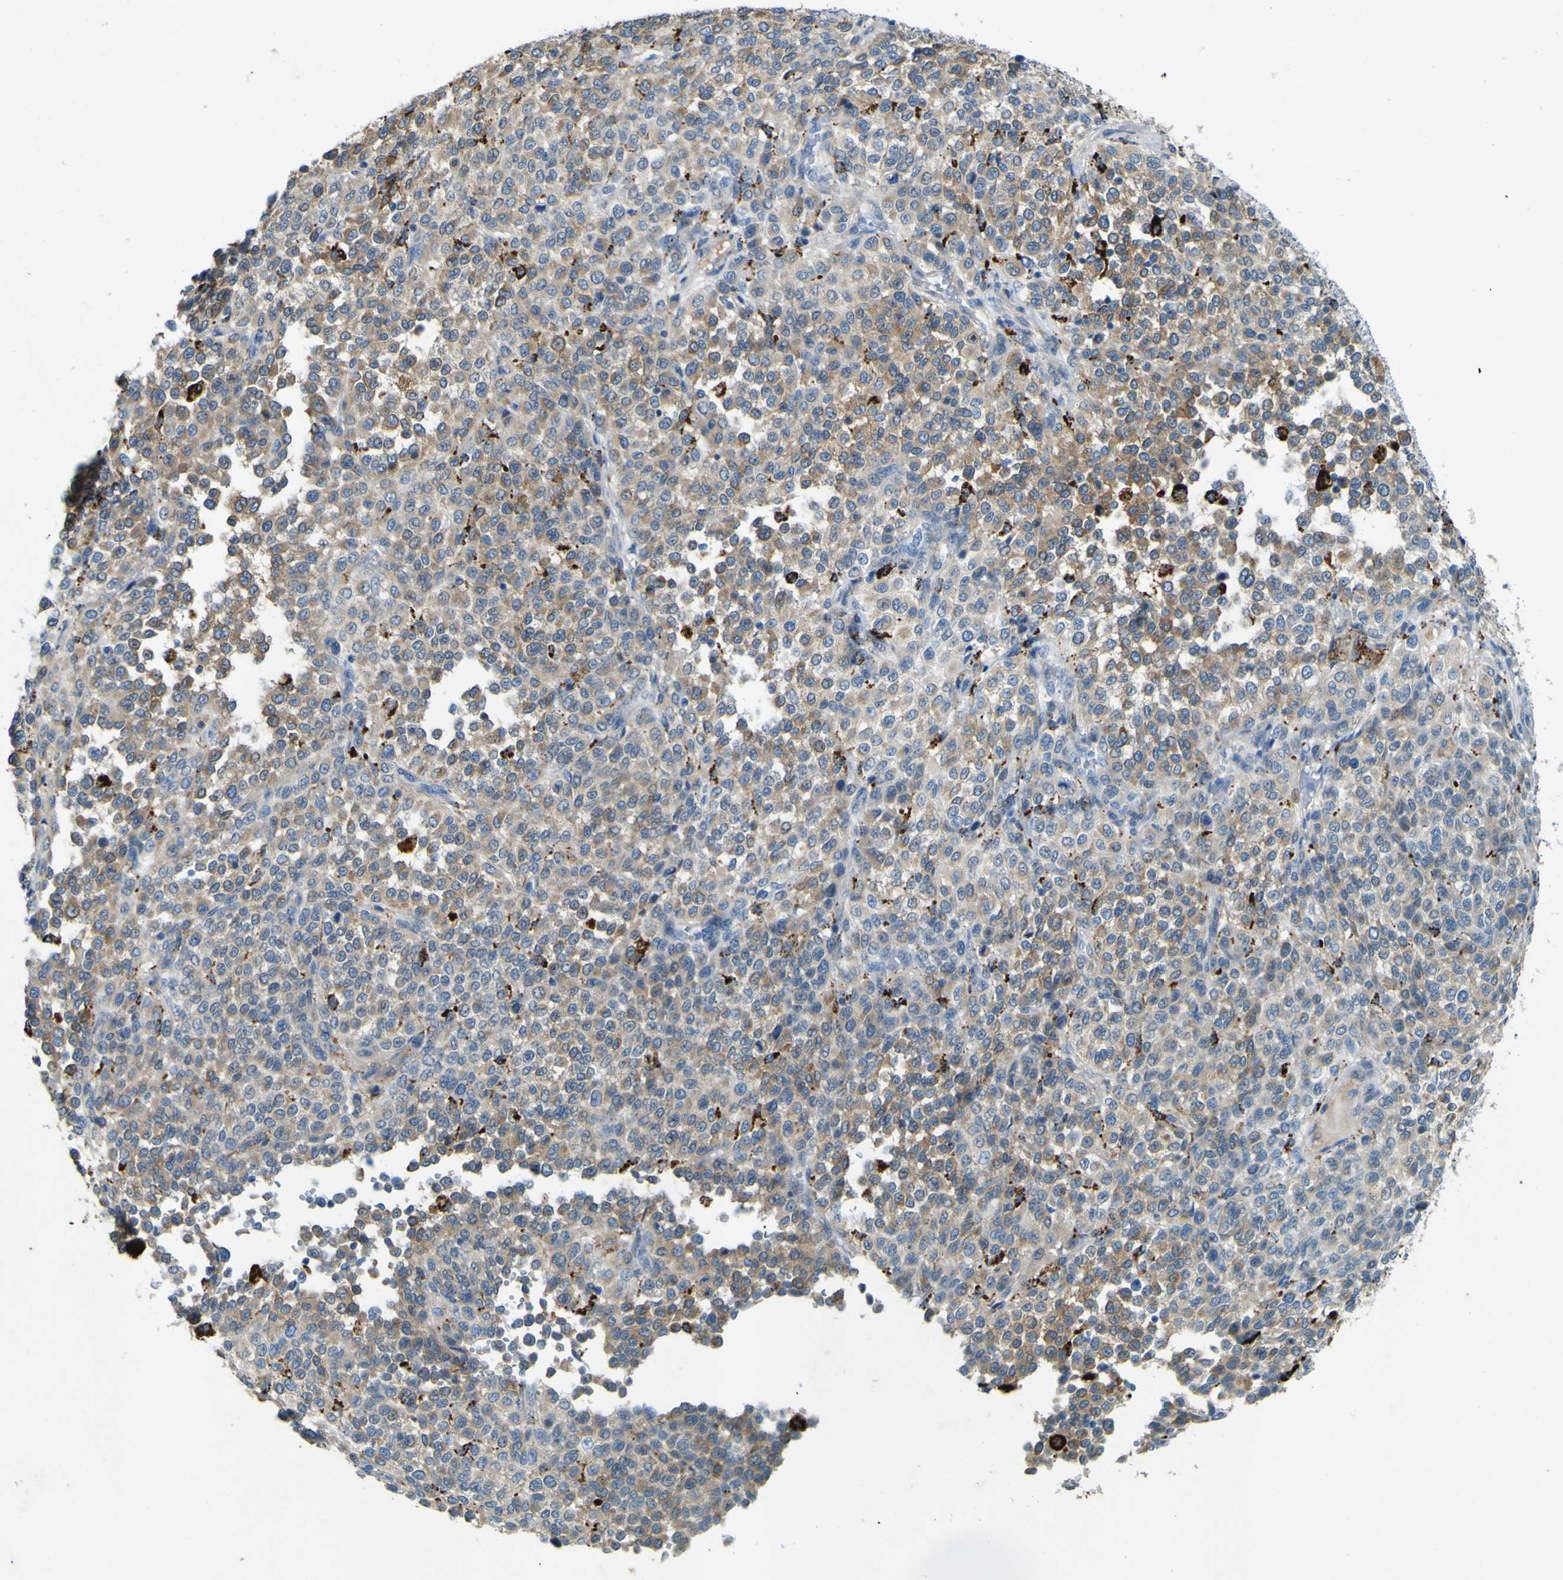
{"staining": {"intensity": "weak", "quantity": ">75%", "location": "cytoplasmic/membranous"}, "tissue": "melanoma", "cell_type": "Tumor cells", "image_type": "cancer", "snomed": [{"axis": "morphology", "description": "Malignant melanoma, Metastatic site"}, {"axis": "topography", "description": "Pancreas"}], "caption": "Human malignant melanoma (metastatic site) stained with a protein marker shows weak staining in tumor cells.", "gene": "PDE9A", "patient": {"sex": "female", "age": 30}}